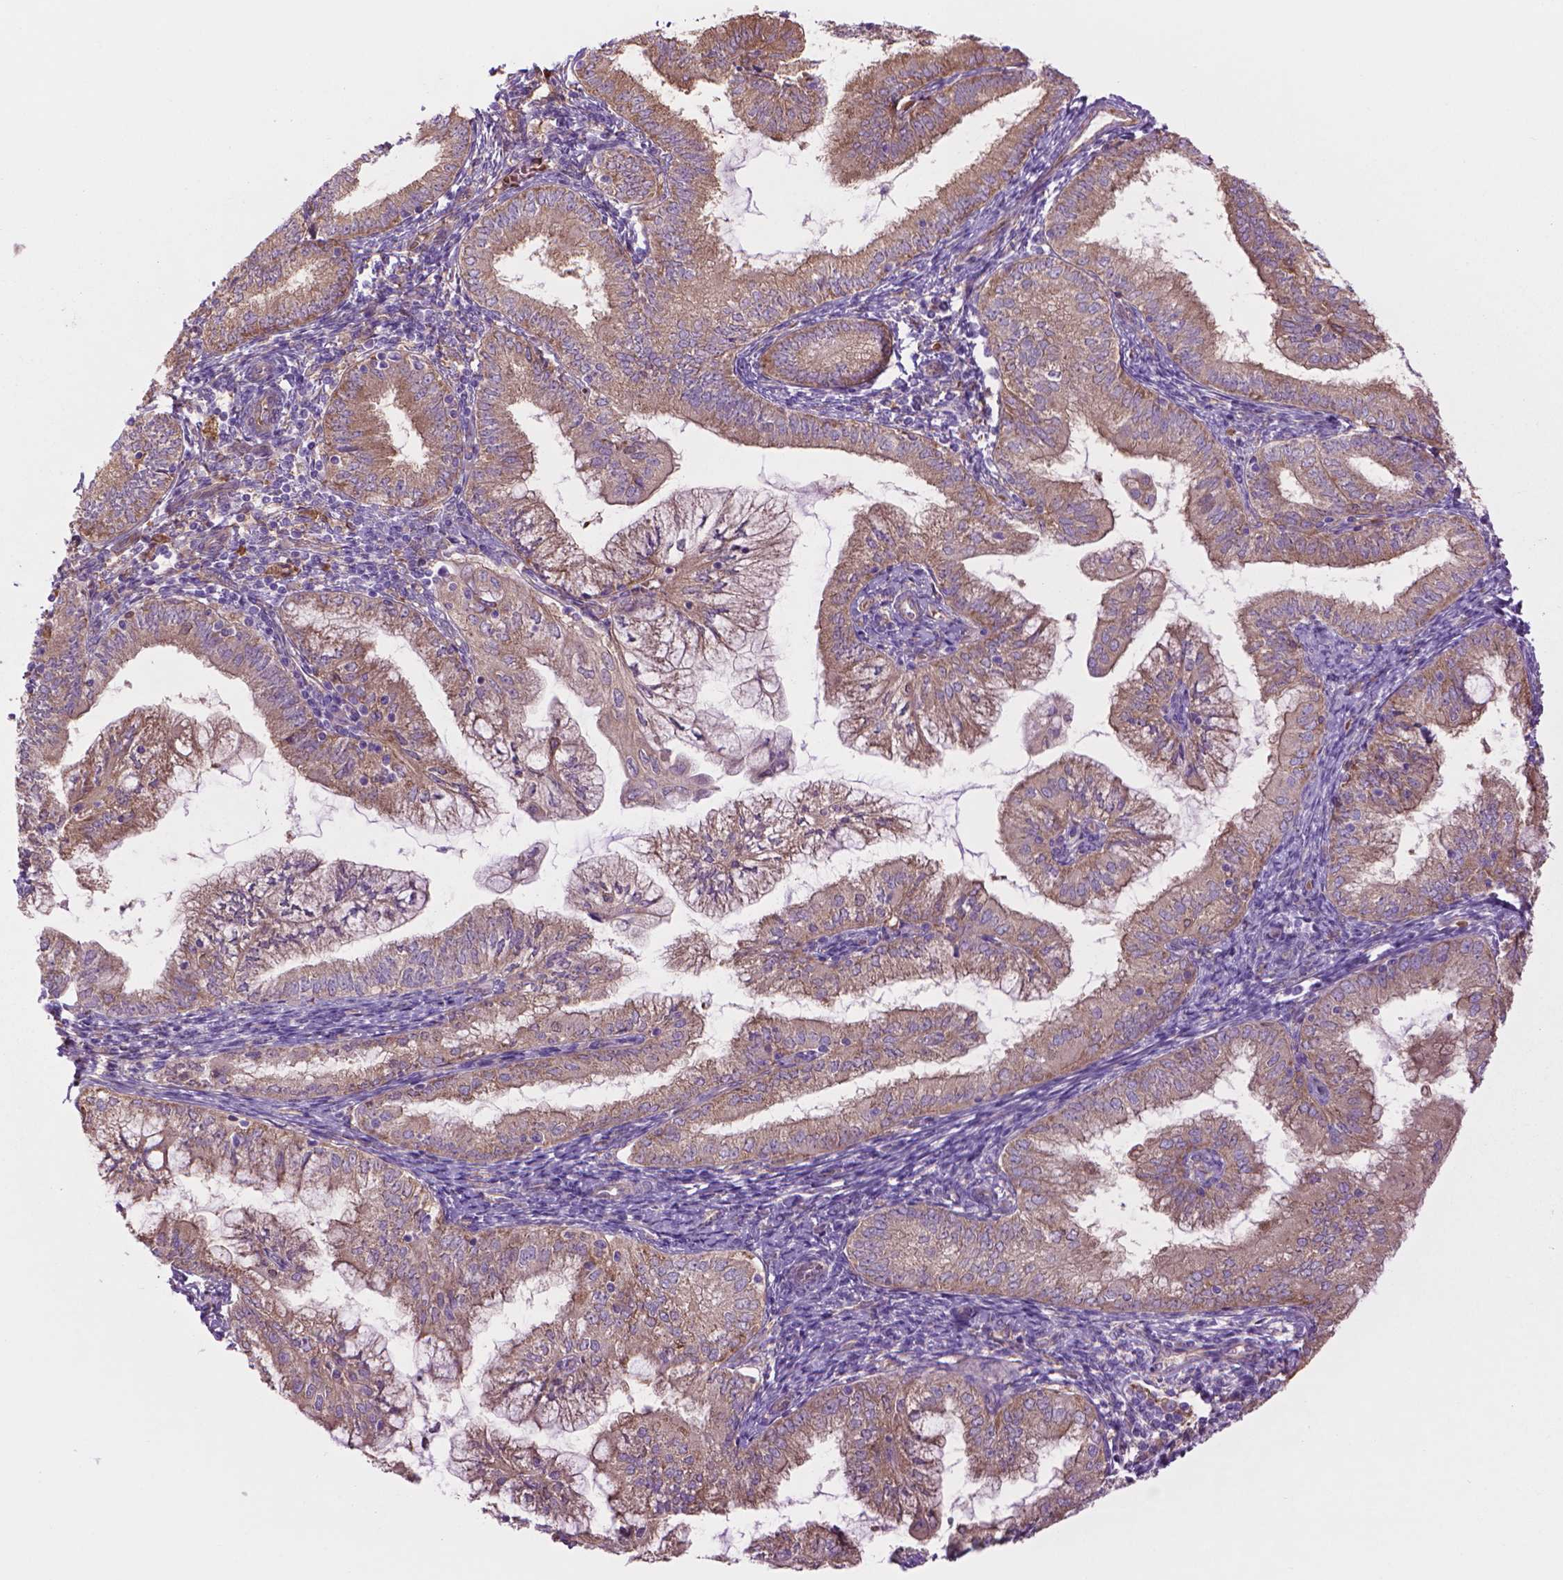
{"staining": {"intensity": "weak", "quantity": ">75%", "location": "cytoplasmic/membranous"}, "tissue": "endometrial cancer", "cell_type": "Tumor cells", "image_type": "cancer", "snomed": [{"axis": "morphology", "description": "Adenocarcinoma, NOS"}, {"axis": "topography", "description": "Endometrium"}], "caption": "About >75% of tumor cells in human endometrial cancer show weak cytoplasmic/membranous protein staining as visualized by brown immunohistochemical staining.", "gene": "CORO1B", "patient": {"sex": "female", "age": 55}}